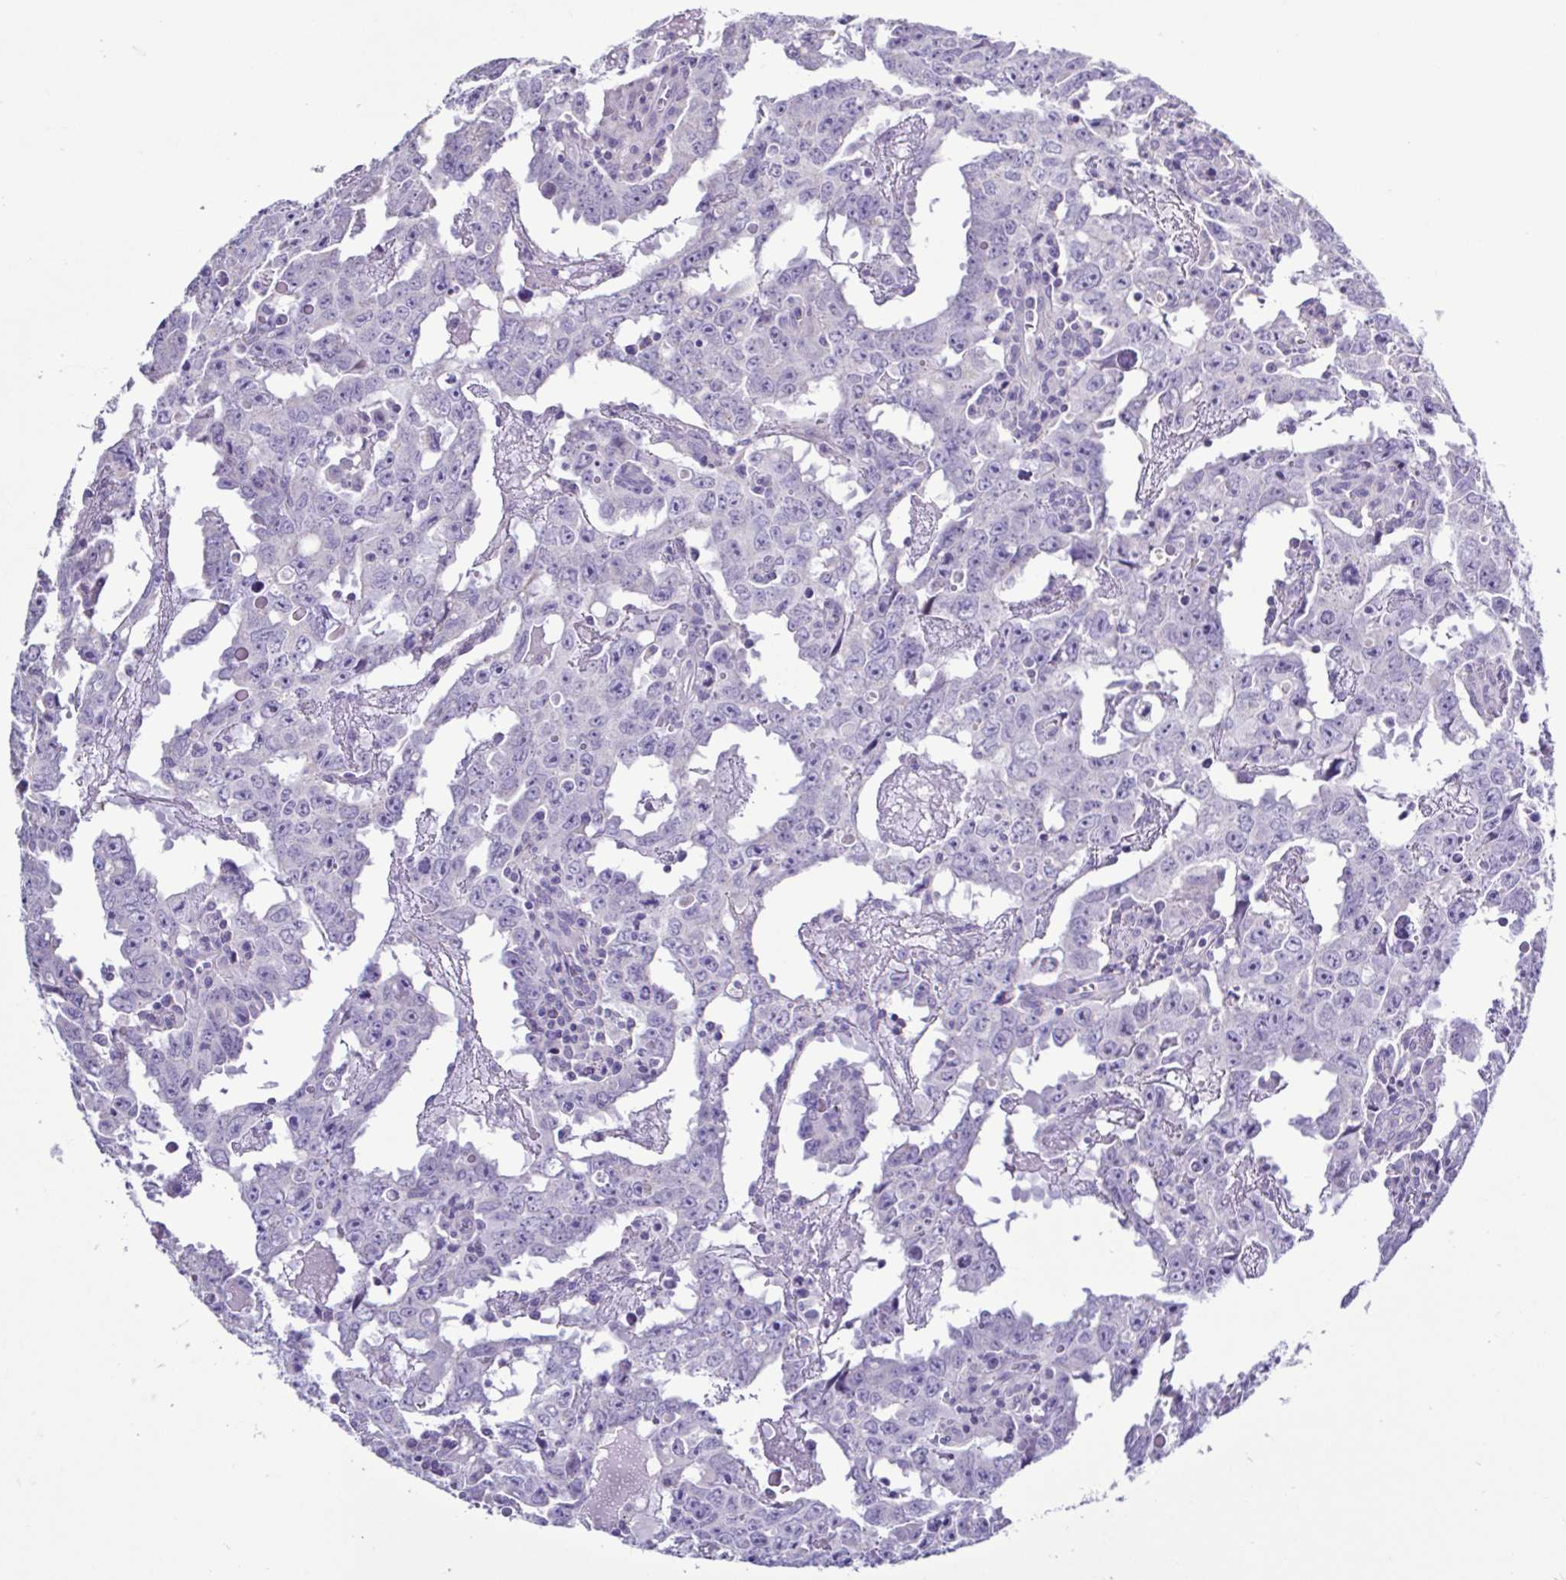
{"staining": {"intensity": "negative", "quantity": "none", "location": "none"}, "tissue": "testis cancer", "cell_type": "Tumor cells", "image_type": "cancer", "snomed": [{"axis": "morphology", "description": "Carcinoma, Embryonal, NOS"}, {"axis": "topography", "description": "Testis"}], "caption": "A photomicrograph of human testis embryonal carcinoma is negative for staining in tumor cells.", "gene": "PLA2G4E", "patient": {"sex": "male", "age": 22}}